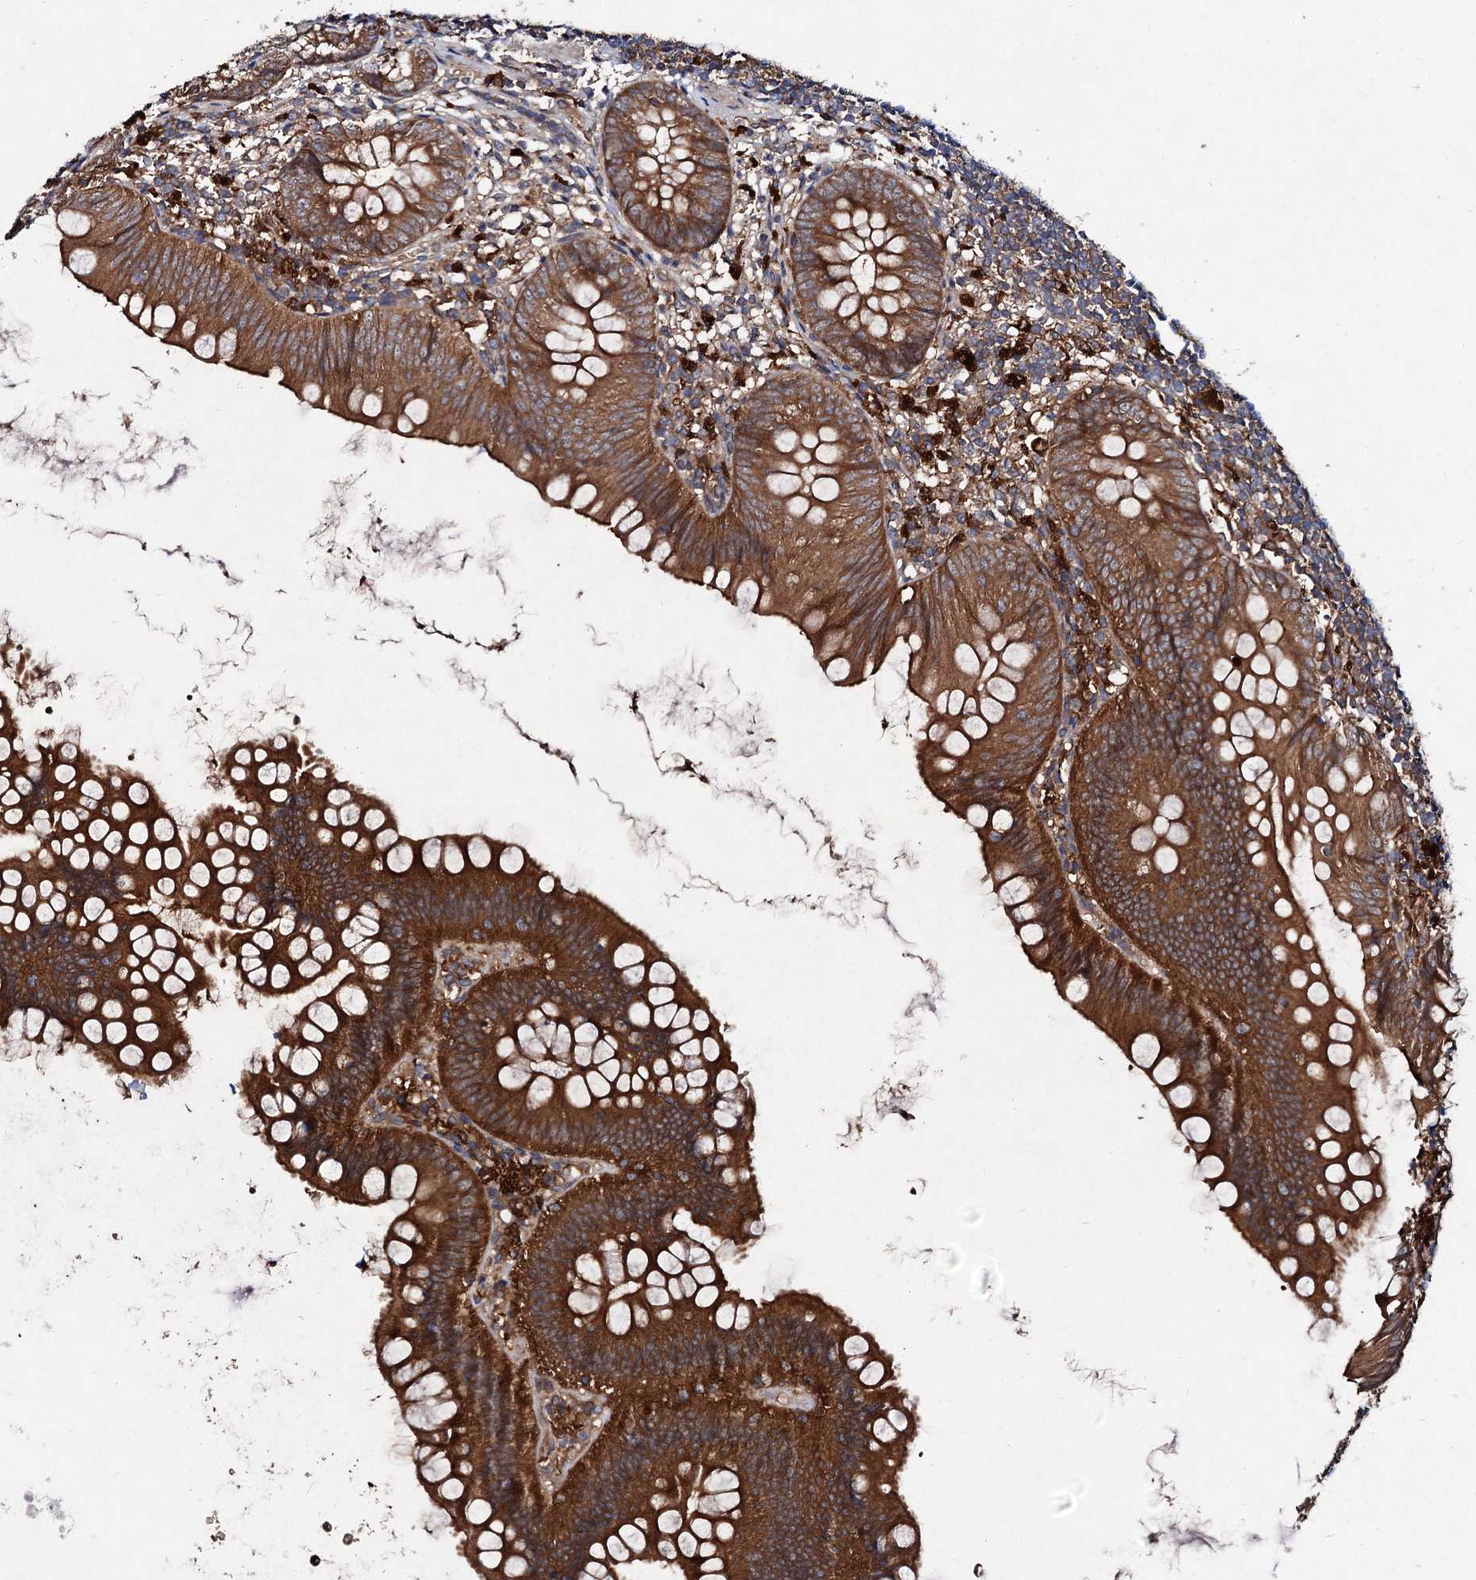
{"staining": {"intensity": "strong", "quantity": ">75%", "location": "cytoplasmic/membranous"}, "tissue": "appendix", "cell_type": "Glandular cells", "image_type": "normal", "snomed": [{"axis": "morphology", "description": "Normal tissue, NOS"}, {"axis": "topography", "description": "Appendix"}], "caption": "A brown stain highlights strong cytoplasmic/membranous staining of a protein in glandular cells of benign human appendix. (Brightfield microscopy of DAB IHC at high magnification).", "gene": "VPS29", "patient": {"sex": "female", "age": 62}}